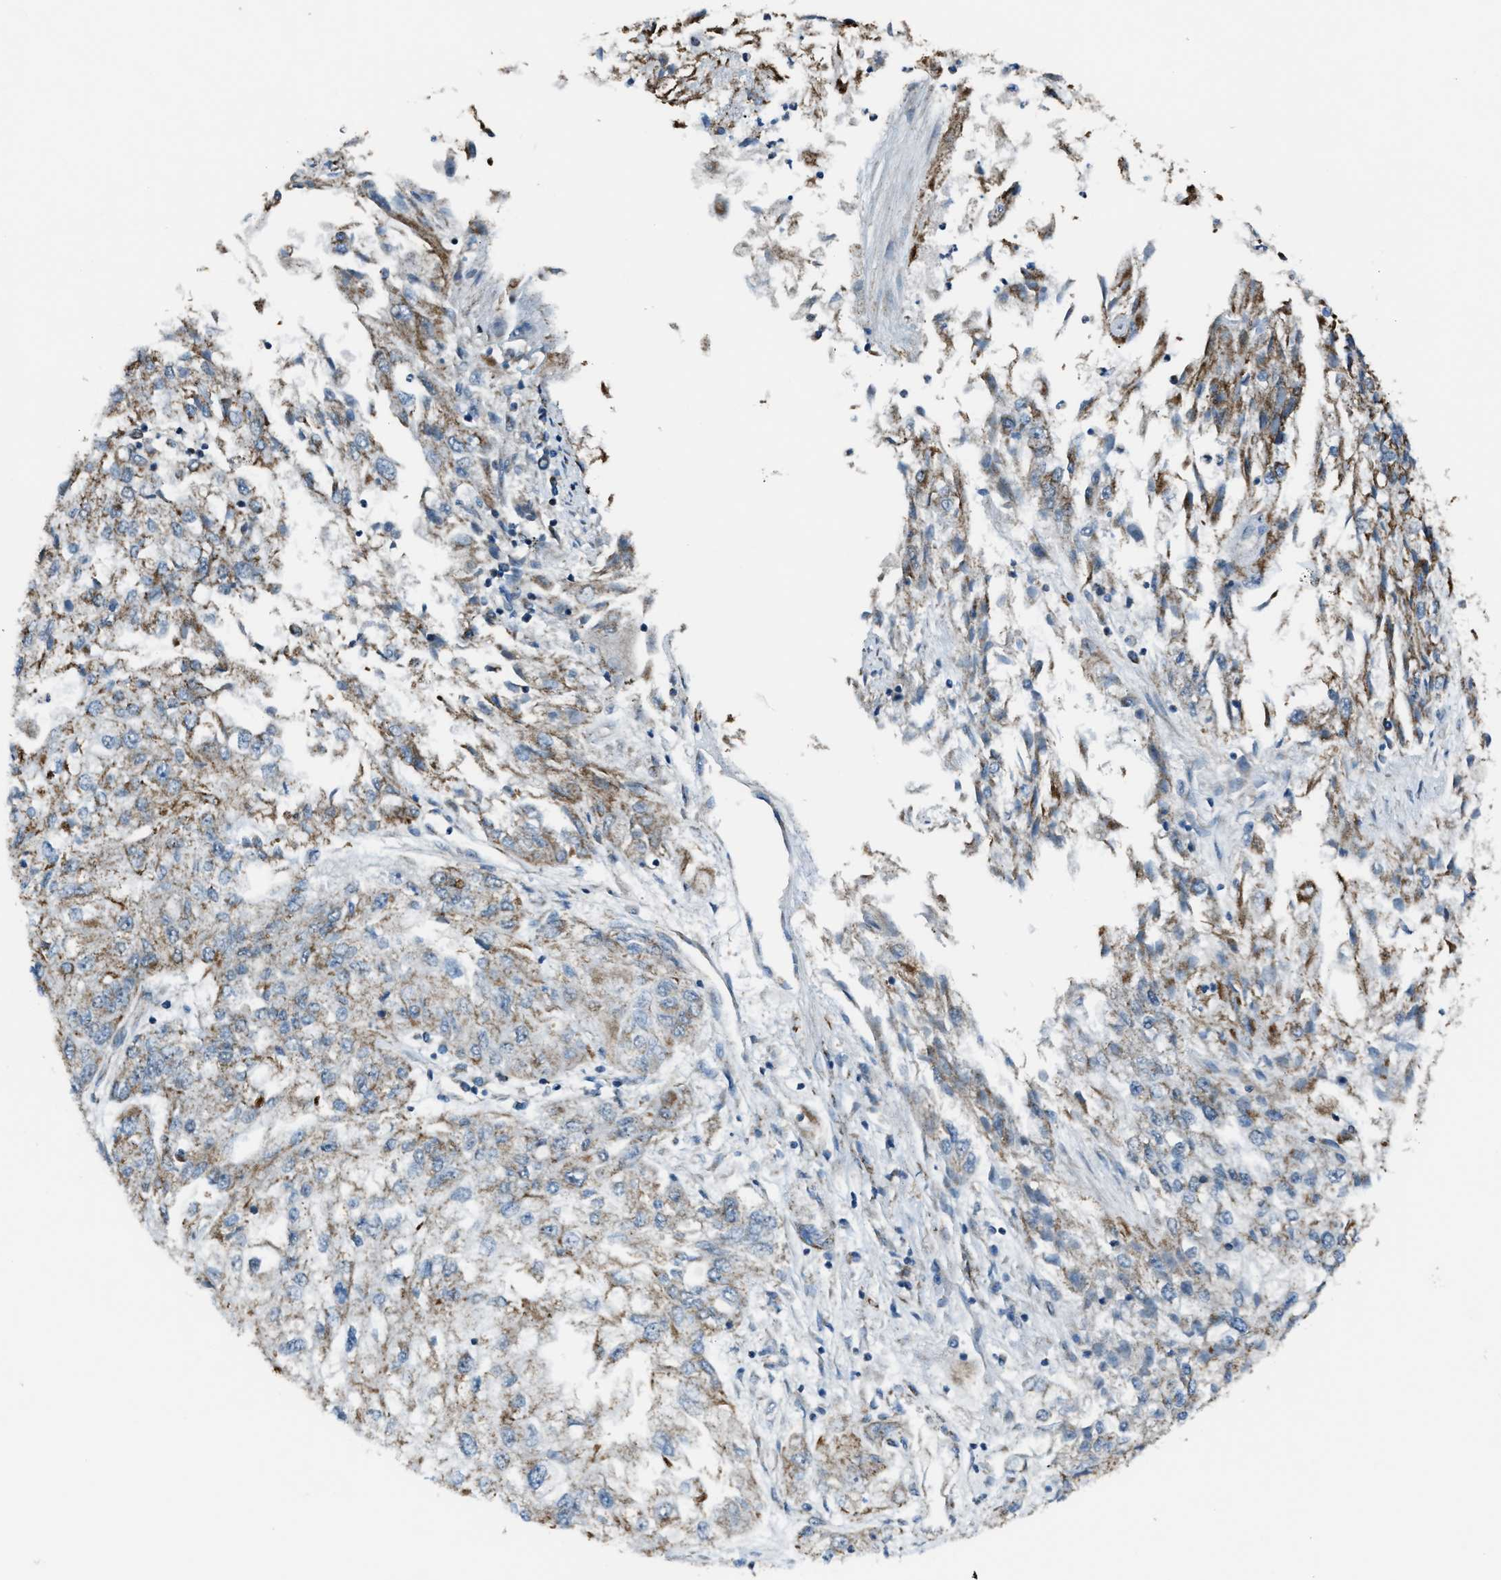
{"staining": {"intensity": "weak", "quantity": ">75%", "location": "cytoplasmic/membranous"}, "tissue": "endometrial cancer", "cell_type": "Tumor cells", "image_type": "cancer", "snomed": [{"axis": "morphology", "description": "Adenocarcinoma, NOS"}, {"axis": "topography", "description": "Endometrium"}], "caption": "Adenocarcinoma (endometrial) was stained to show a protein in brown. There is low levels of weak cytoplasmic/membranous staining in about >75% of tumor cells. Using DAB (3,3'-diaminobenzidine) (brown) and hematoxylin (blue) stains, captured at high magnification using brightfield microscopy.", "gene": "CHN2", "patient": {"sex": "female", "age": 49}}